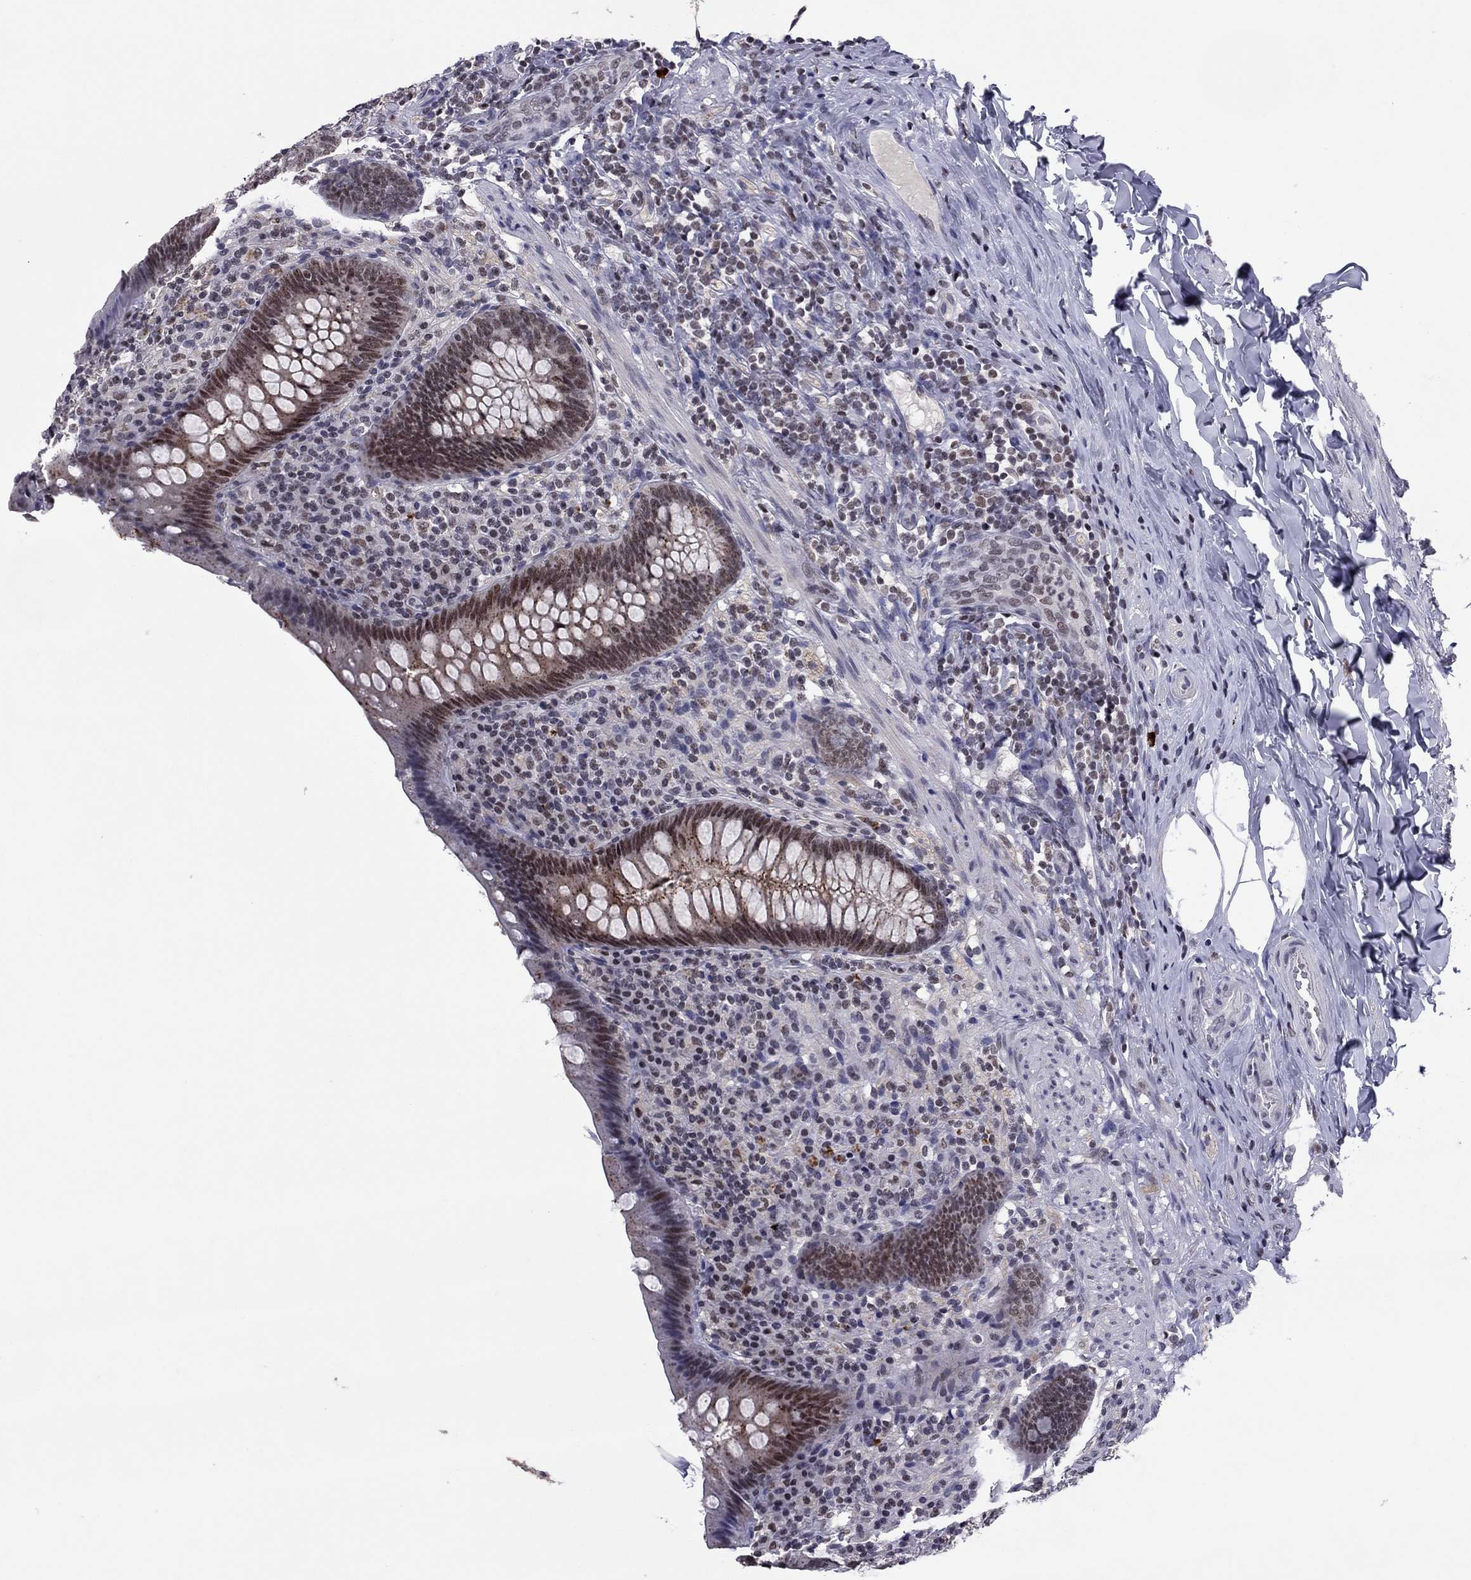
{"staining": {"intensity": "moderate", "quantity": ">75%", "location": "nuclear"}, "tissue": "appendix", "cell_type": "Glandular cells", "image_type": "normal", "snomed": [{"axis": "morphology", "description": "Normal tissue, NOS"}, {"axis": "topography", "description": "Appendix"}], "caption": "Human appendix stained with a protein marker demonstrates moderate staining in glandular cells.", "gene": "TAF9", "patient": {"sex": "male", "age": 47}}